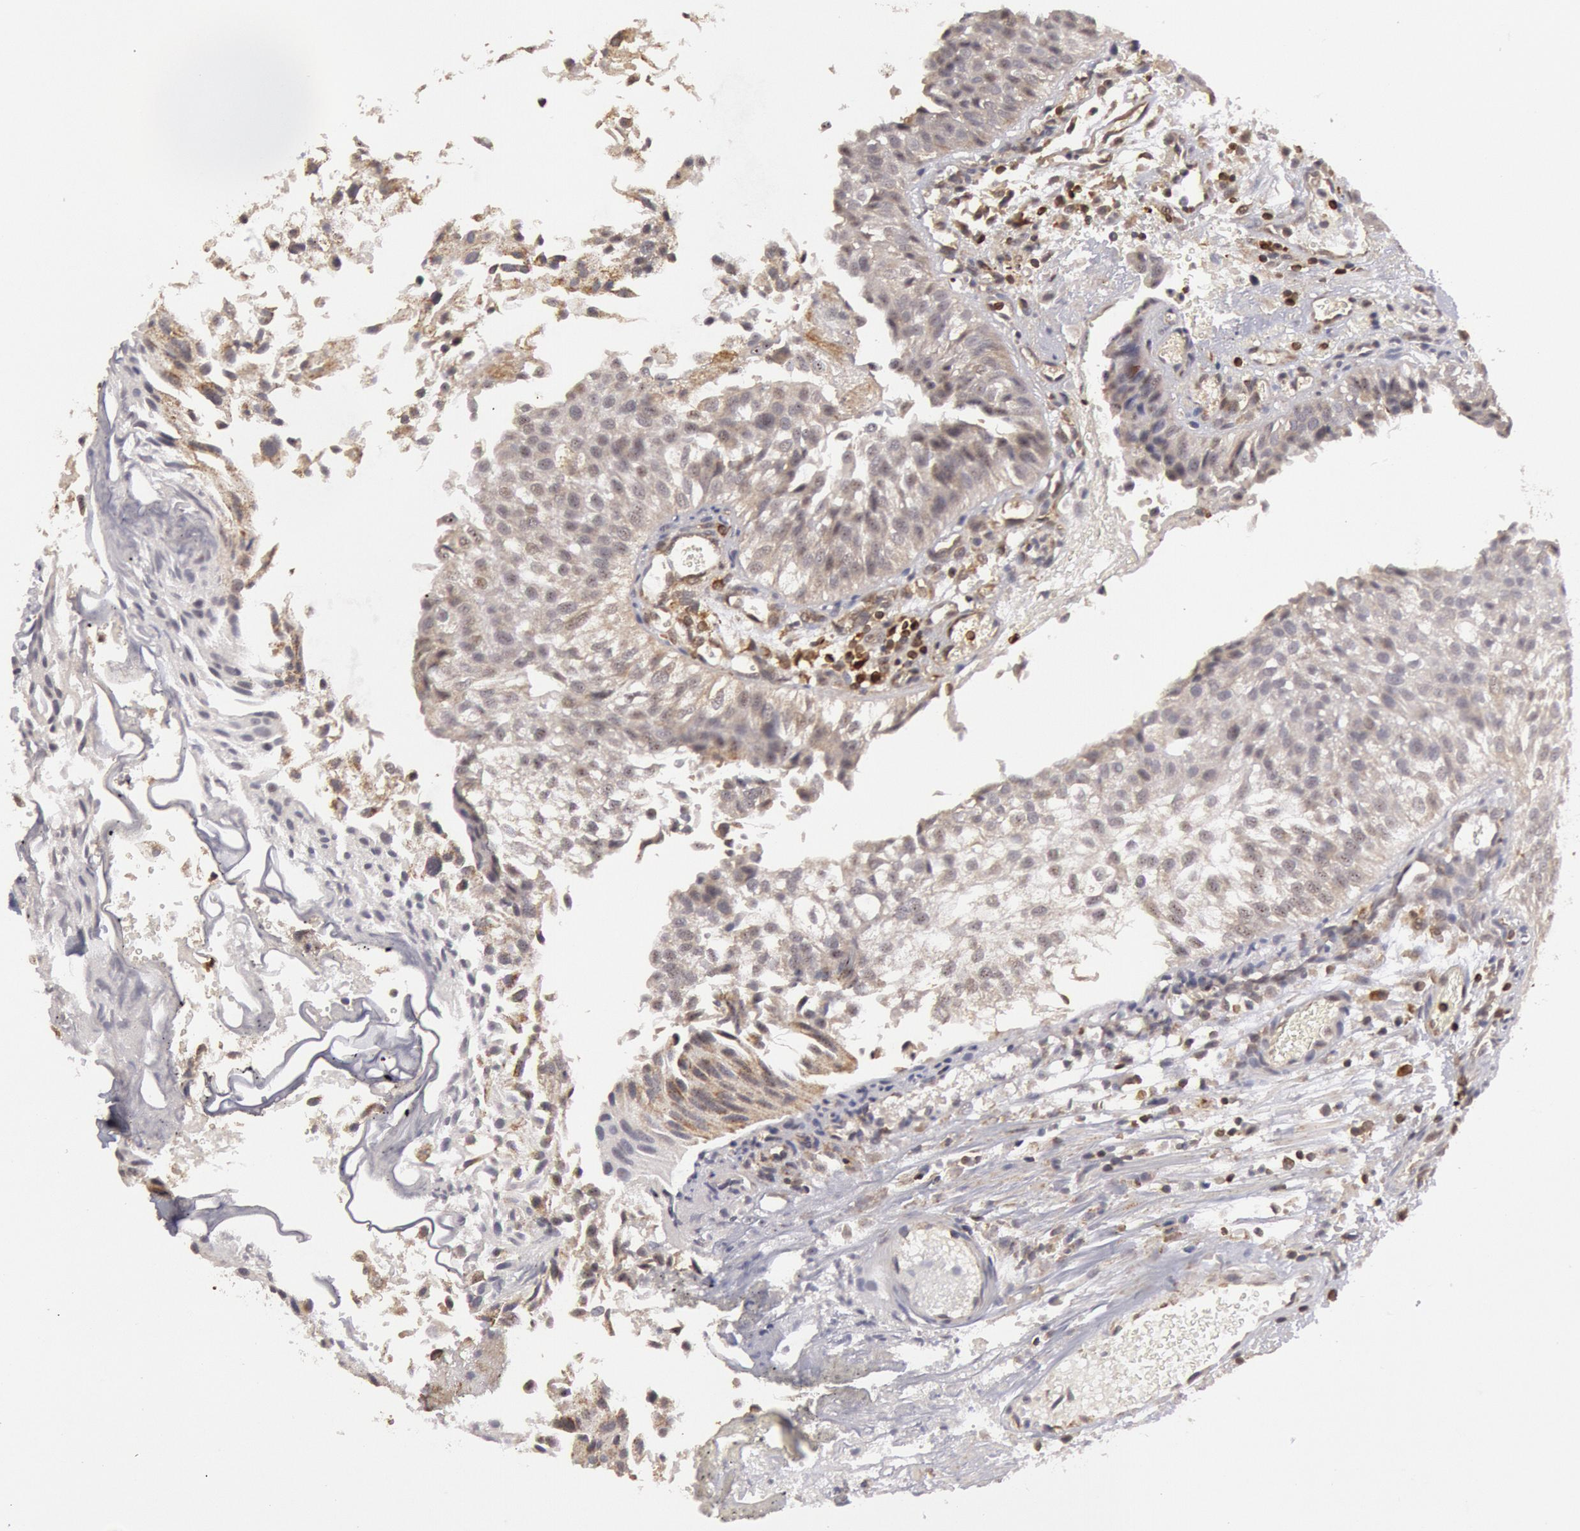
{"staining": {"intensity": "negative", "quantity": "none", "location": "none"}, "tissue": "urothelial cancer", "cell_type": "Tumor cells", "image_type": "cancer", "snomed": [{"axis": "morphology", "description": "Urothelial carcinoma, Low grade"}, {"axis": "topography", "description": "Urinary bladder"}], "caption": "Tumor cells are negative for protein expression in human urothelial carcinoma (low-grade).", "gene": "TAP2", "patient": {"sex": "female", "age": 89}}